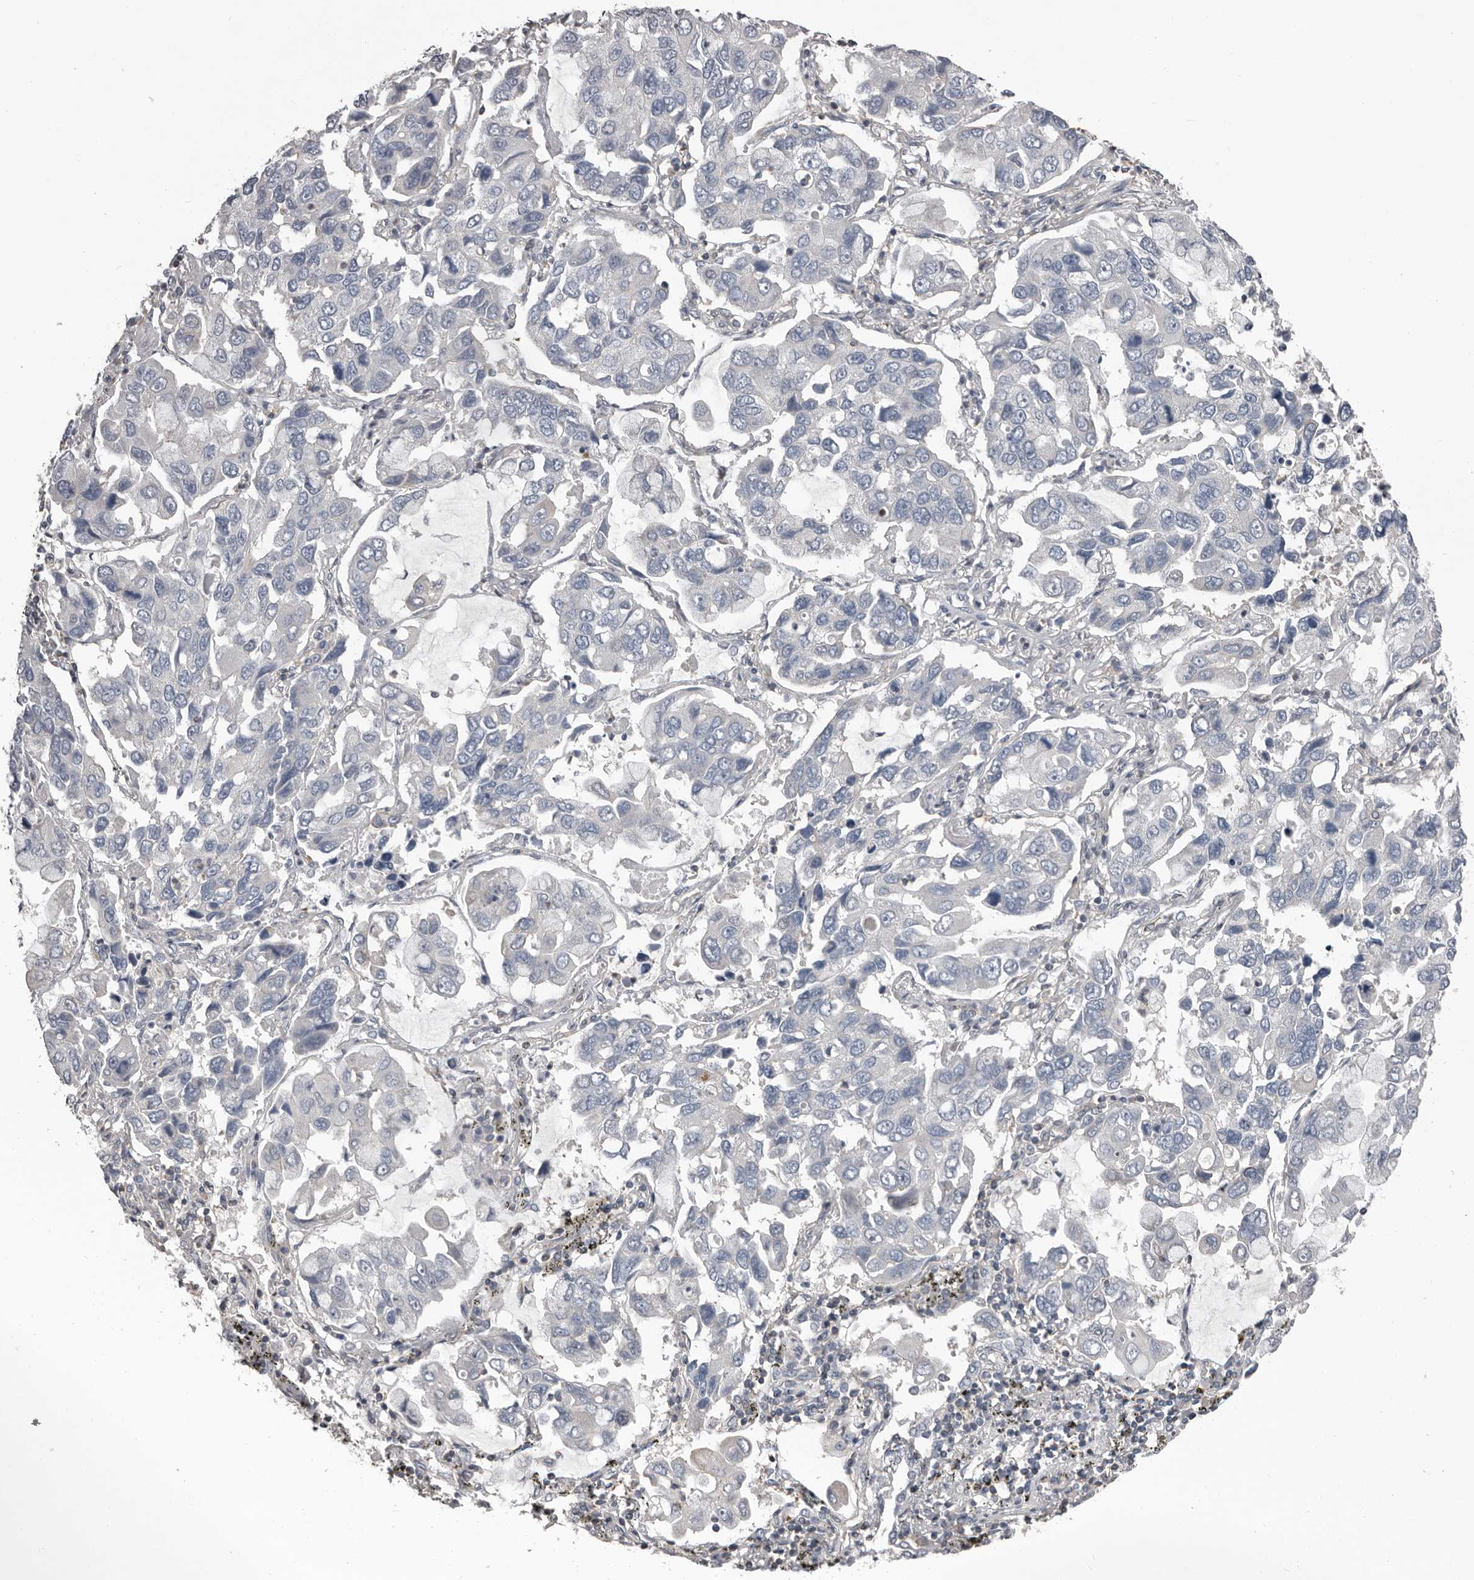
{"staining": {"intensity": "negative", "quantity": "none", "location": "none"}, "tissue": "lung cancer", "cell_type": "Tumor cells", "image_type": "cancer", "snomed": [{"axis": "morphology", "description": "Adenocarcinoma, NOS"}, {"axis": "topography", "description": "Lung"}], "caption": "A histopathology image of lung cancer (adenocarcinoma) stained for a protein exhibits no brown staining in tumor cells.", "gene": "CA6", "patient": {"sex": "male", "age": 64}}